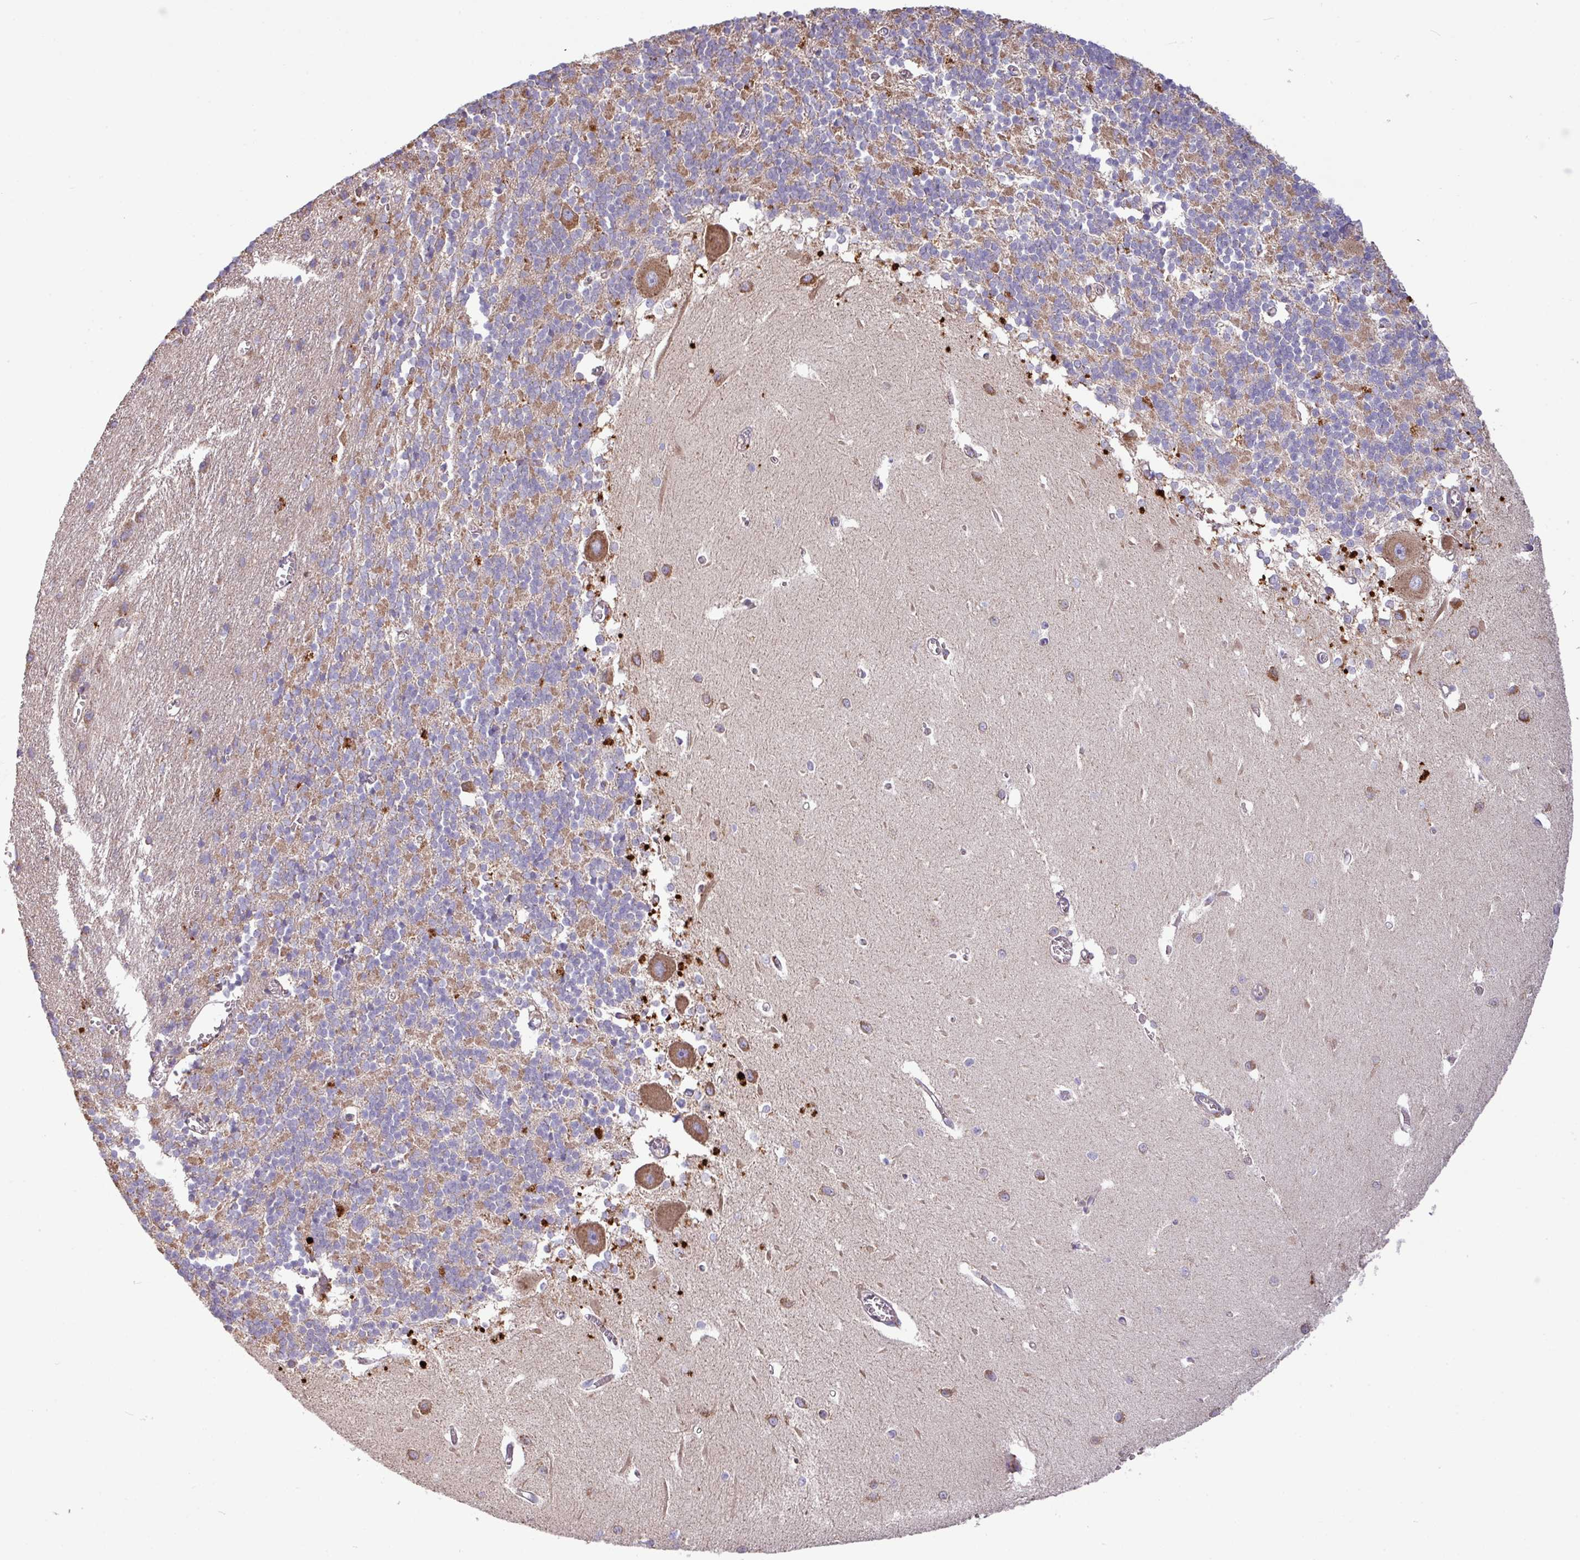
{"staining": {"intensity": "moderate", "quantity": "25%-75%", "location": "cytoplasmic/membranous"}, "tissue": "cerebellum", "cell_type": "Cells in granular layer", "image_type": "normal", "snomed": [{"axis": "morphology", "description": "Normal tissue, NOS"}, {"axis": "topography", "description": "Cerebellum"}], "caption": "DAB immunohistochemical staining of unremarkable human cerebellum demonstrates moderate cytoplasmic/membranous protein positivity in about 25%-75% of cells in granular layer. (brown staining indicates protein expression, while blue staining denotes nuclei).", "gene": "PPM1J", "patient": {"sex": "male", "age": 37}}